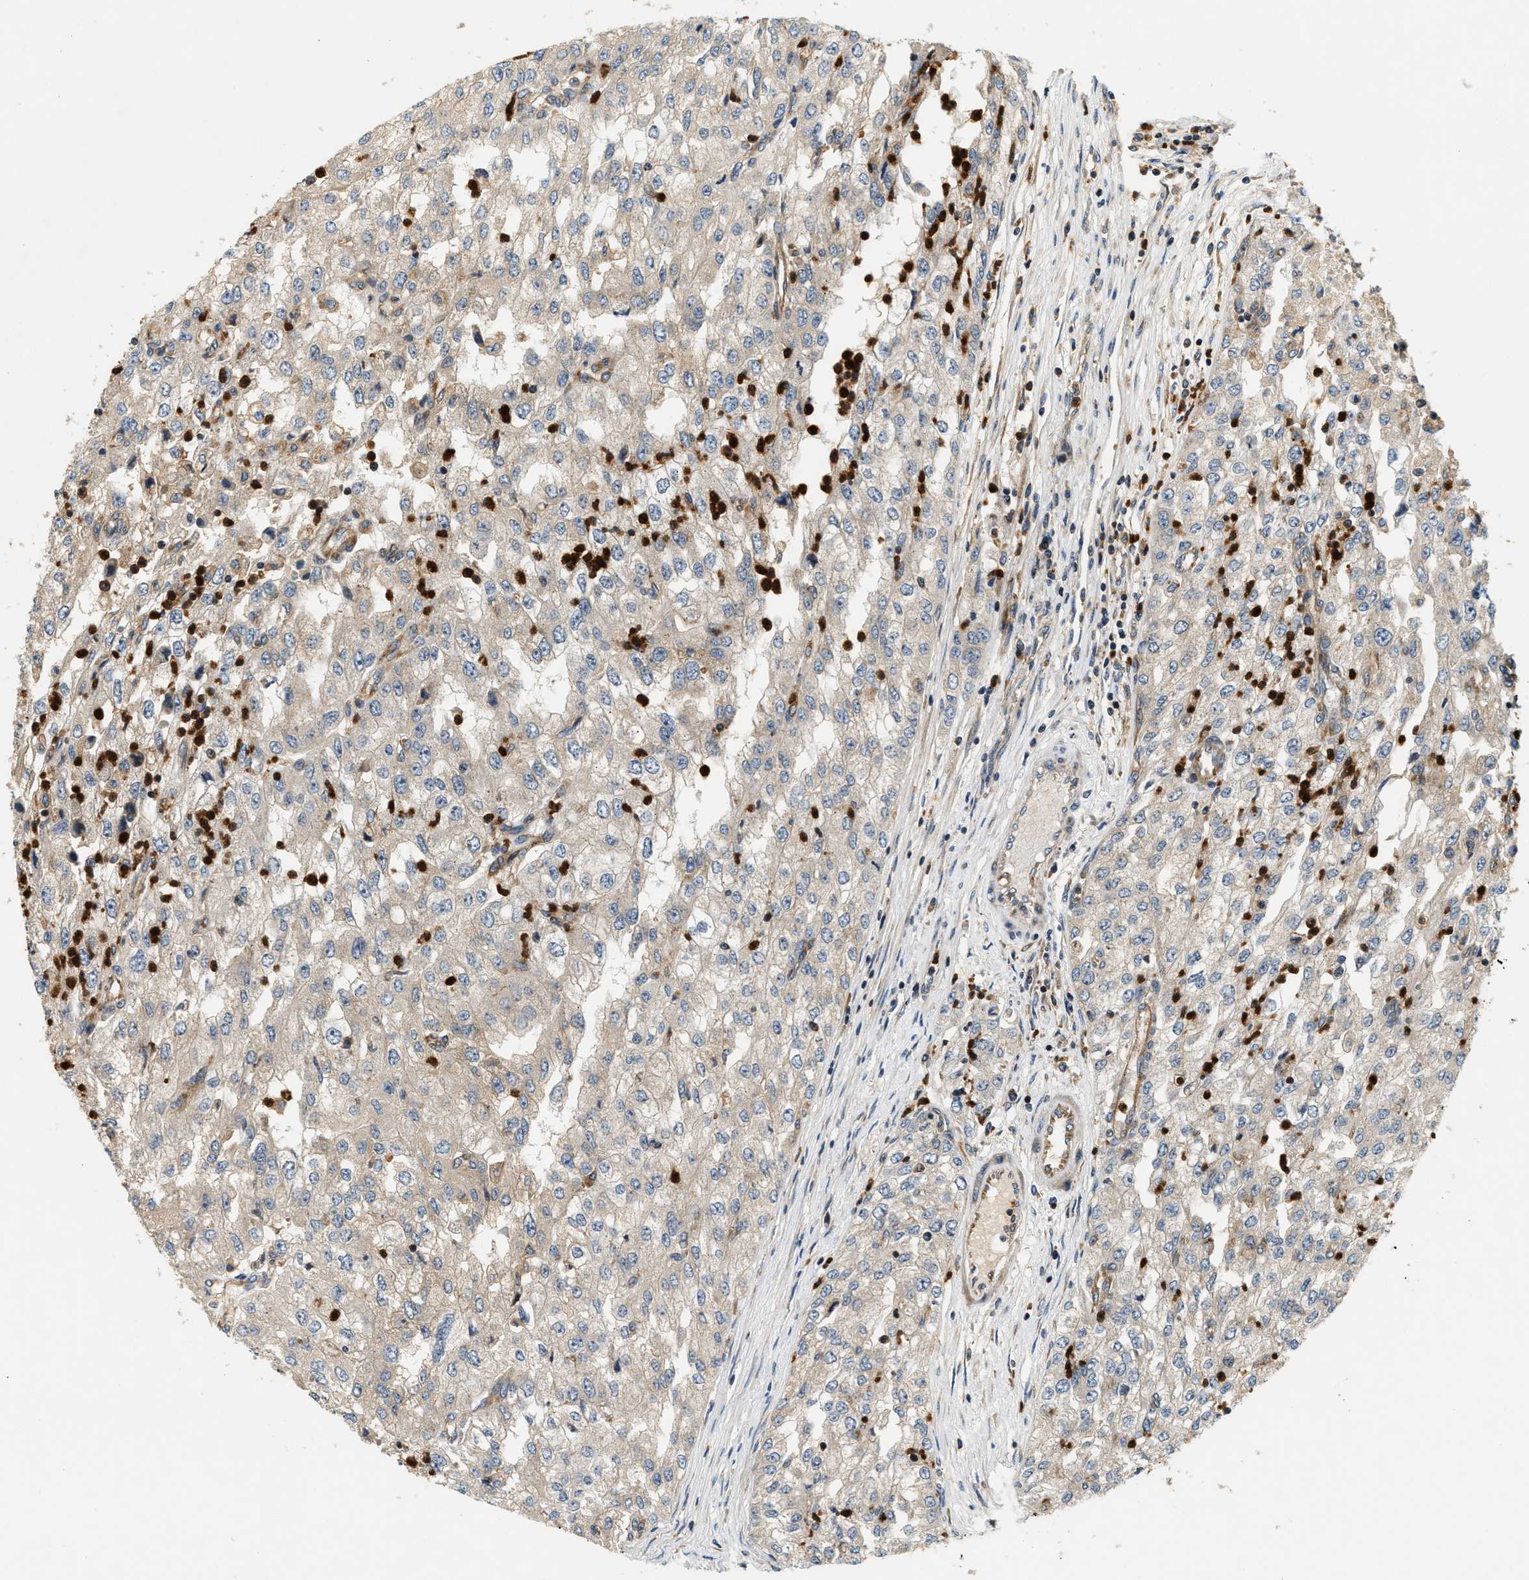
{"staining": {"intensity": "weak", "quantity": "25%-75%", "location": "cytoplasmic/membranous"}, "tissue": "renal cancer", "cell_type": "Tumor cells", "image_type": "cancer", "snomed": [{"axis": "morphology", "description": "Adenocarcinoma, NOS"}, {"axis": "topography", "description": "Kidney"}], "caption": "A photomicrograph of renal cancer (adenocarcinoma) stained for a protein reveals weak cytoplasmic/membranous brown staining in tumor cells.", "gene": "SAMD9", "patient": {"sex": "female", "age": 54}}